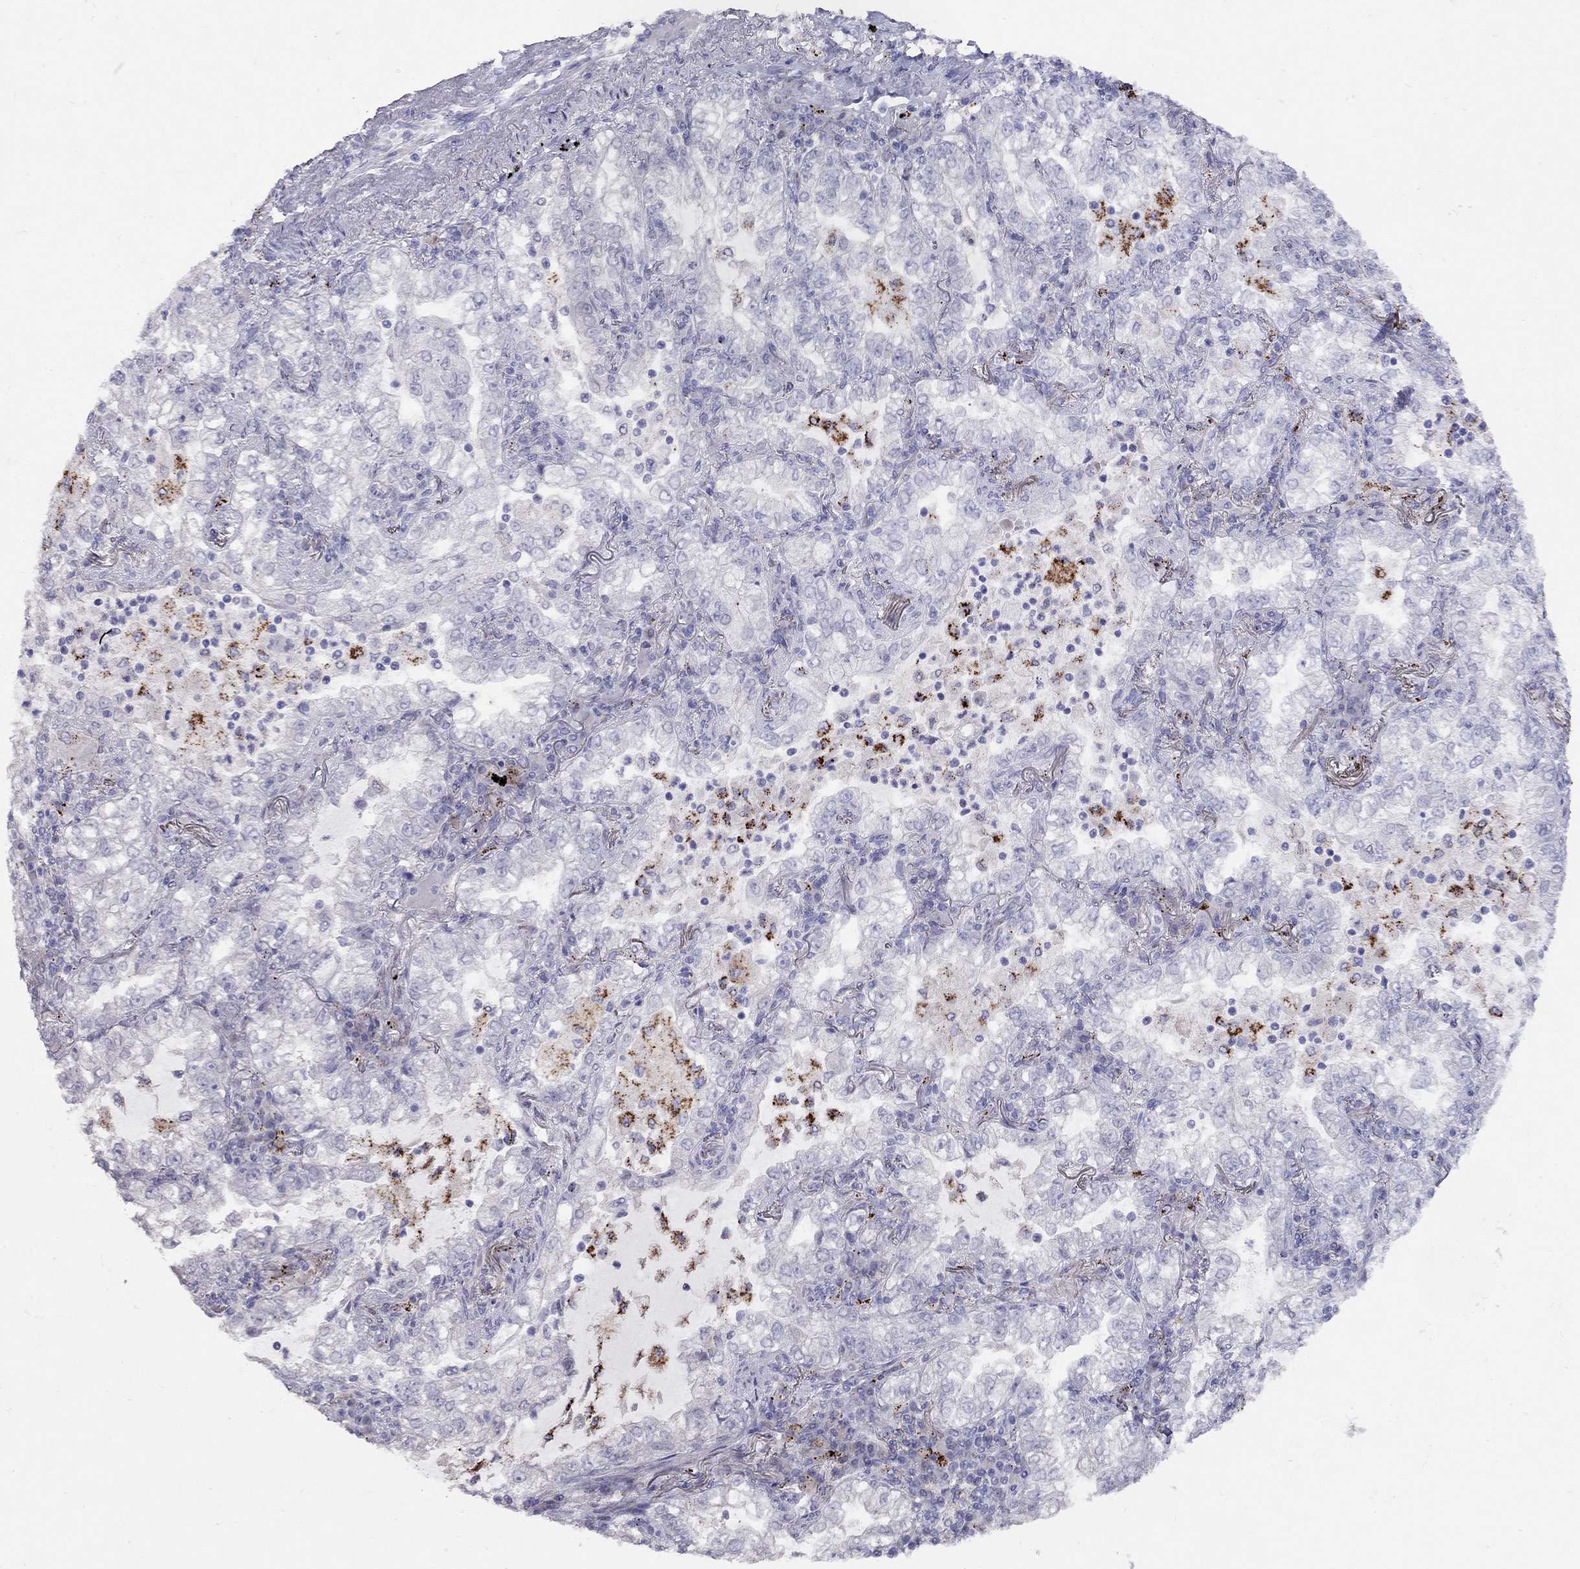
{"staining": {"intensity": "negative", "quantity": "none", "location": "none"}, "tissue": "lung cancer", "cell_type": "Tumor cells", "image_type": "cancer", "snomed": [{"axis": "morphology", "description": "Adenocarcinoma, NOS"}, {"axis": "topography", "description": "Lung"}], "caption": "Tumor cells show no significant positivity in adenocarcinoma (lung). (DAB immunohistochemistry (IHC), high magnification).", "gene": "MAGEB4", "patient": {"sex": "female", "age": 73}}